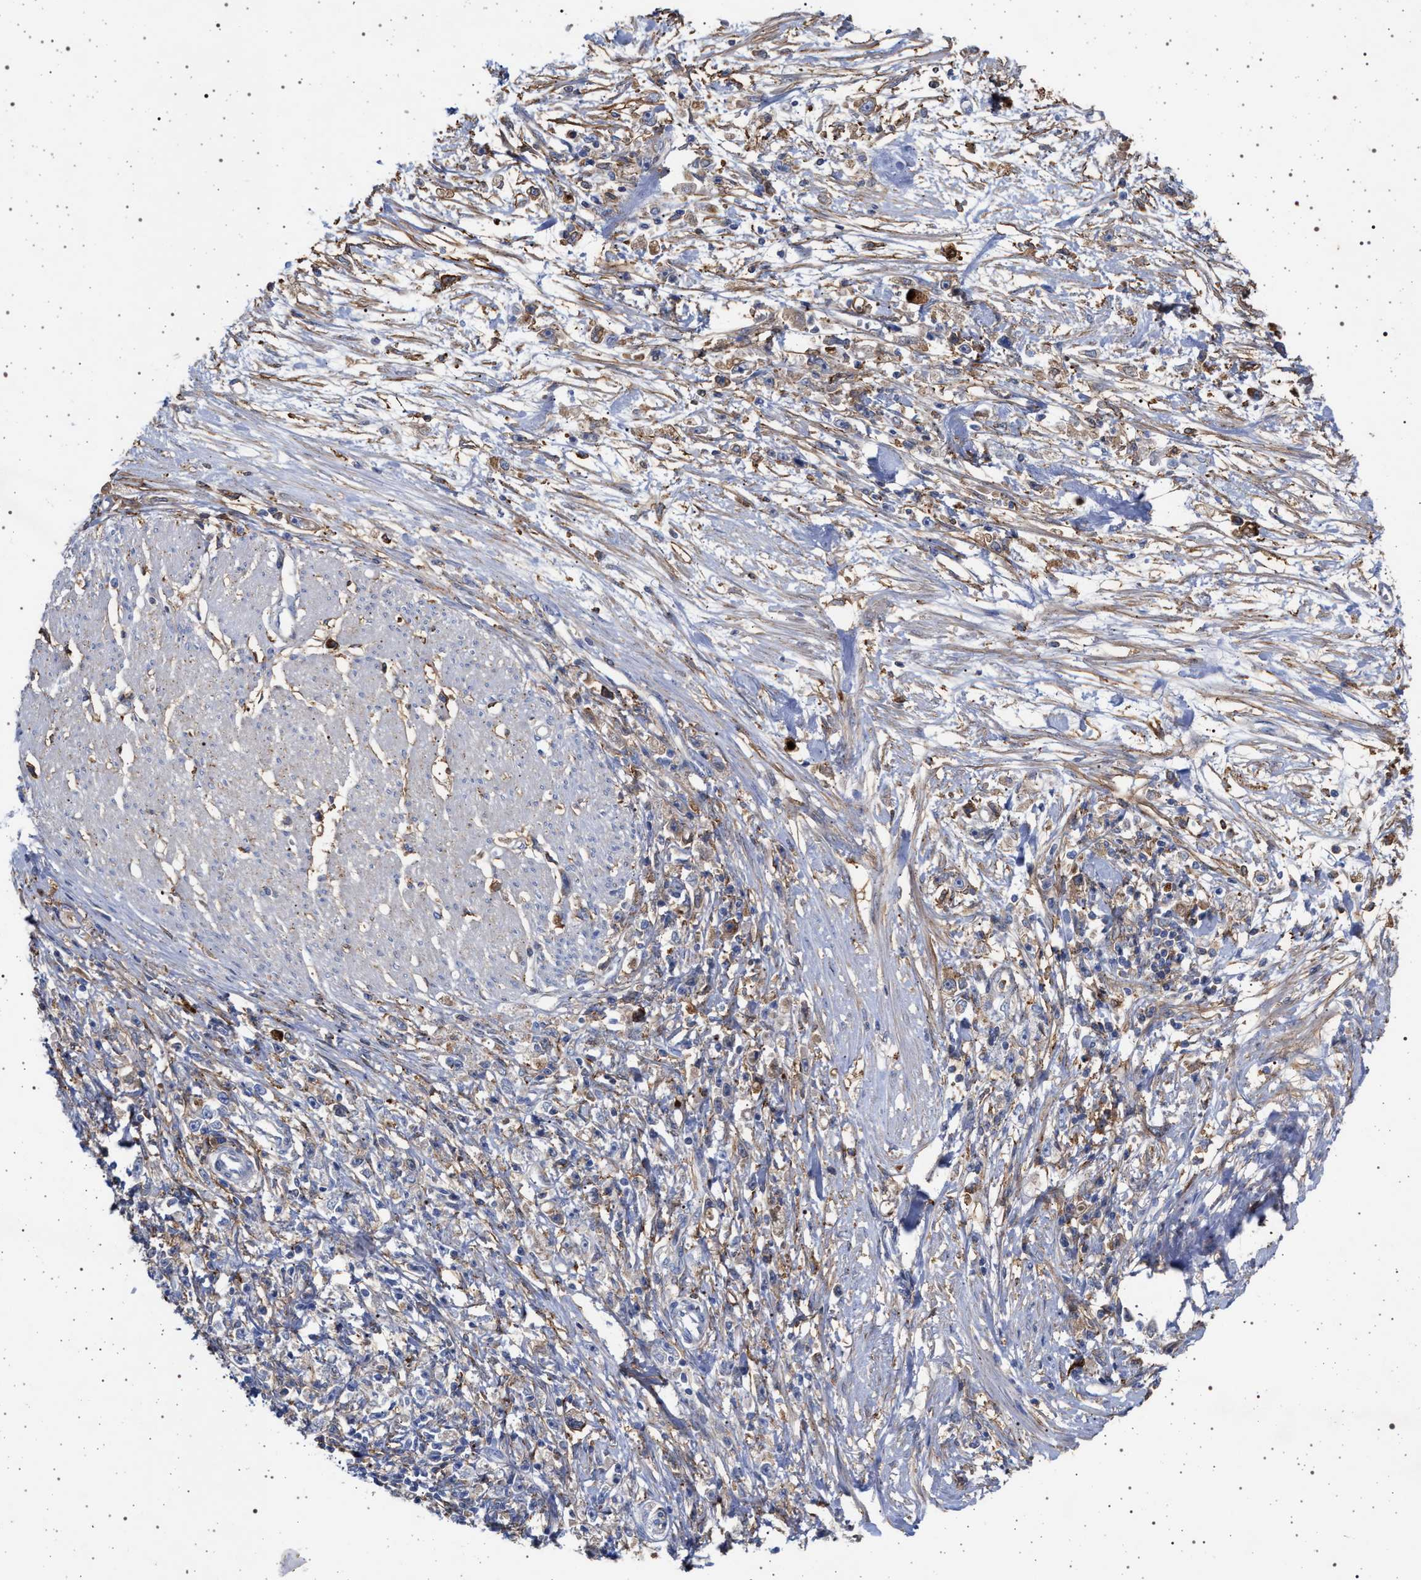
{"staining": {"intensity": "negative", "quantity": "none", "location": "none"}, "tissue": "stomach cancer", "cell_type": "Tumor cells", "image_type": "cancer", "snomed": [{"axis": "morphology", "description": "Adenocarcinoma, NOS"}, {"axis": "topography", "description": "Stomach"}], "caption": "Tumor cells are negative for brown protein staining in stomach cancer. (DAB (3,3'-diaminobenzidine) immunohistochemistry (IHC) visualized using brightfield microscopy, high magnification).", "gene": "PLG", "patient": {"sex": "female", "age": 59}}